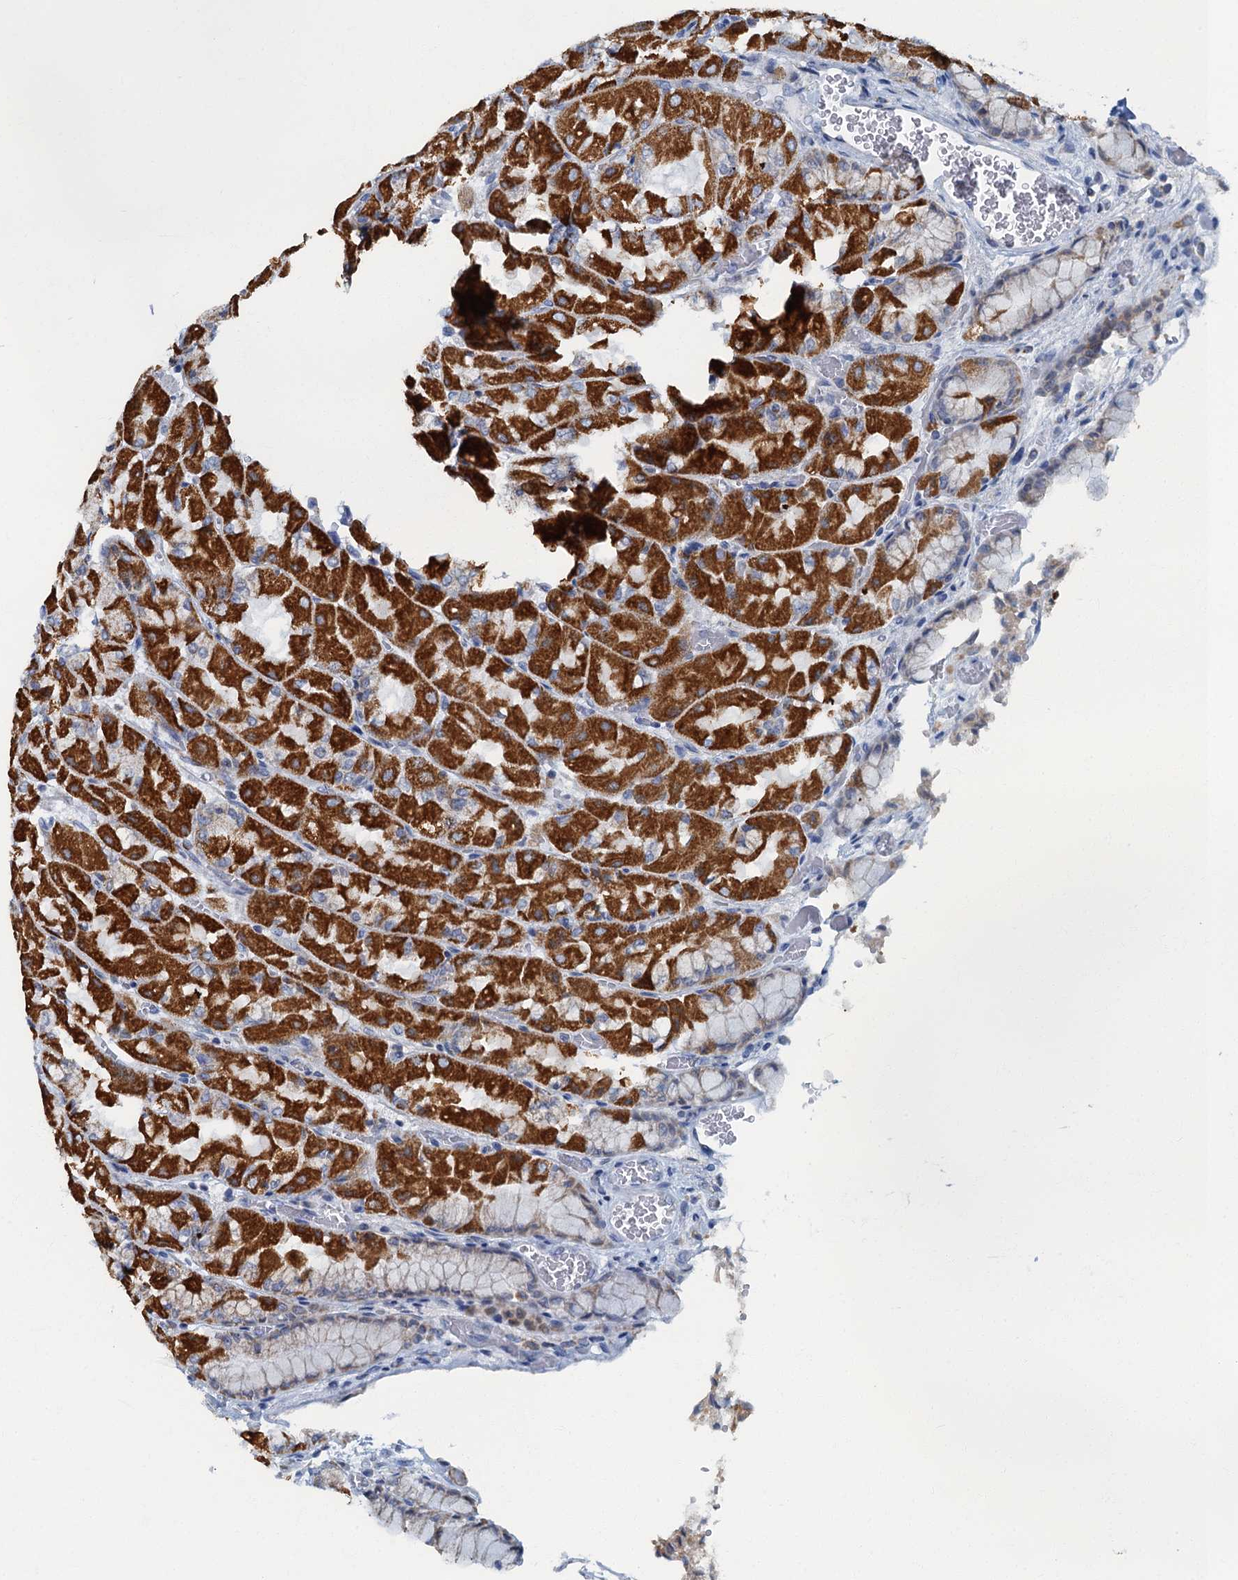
{"staining": {"intensity": "strong", "quantity": "25%-75%", "location": "cytoplasmic/membranous"}, "tissue": "stomach", "cell_type": "Glandular cells", "image_type": "normal", "snomed": [{"axis": "morphology", "description": "Normal tissue, NOS"}, {"axis": "topography", "description": "Stomach"}], "caption": "Immunohistochemical staining of unremarkable human stomach exhibits 25%-75% levels of strong cytoplasmic/membranous protein positivity in approximately 25%-75% of glandular cells. The protein is stained brown, and the nuclei are stained in blue (DAB IHC with brightfield microscopy, high magnification).", "gene": "RAD9B", "patient": {"sex": "female", "age": 61}}